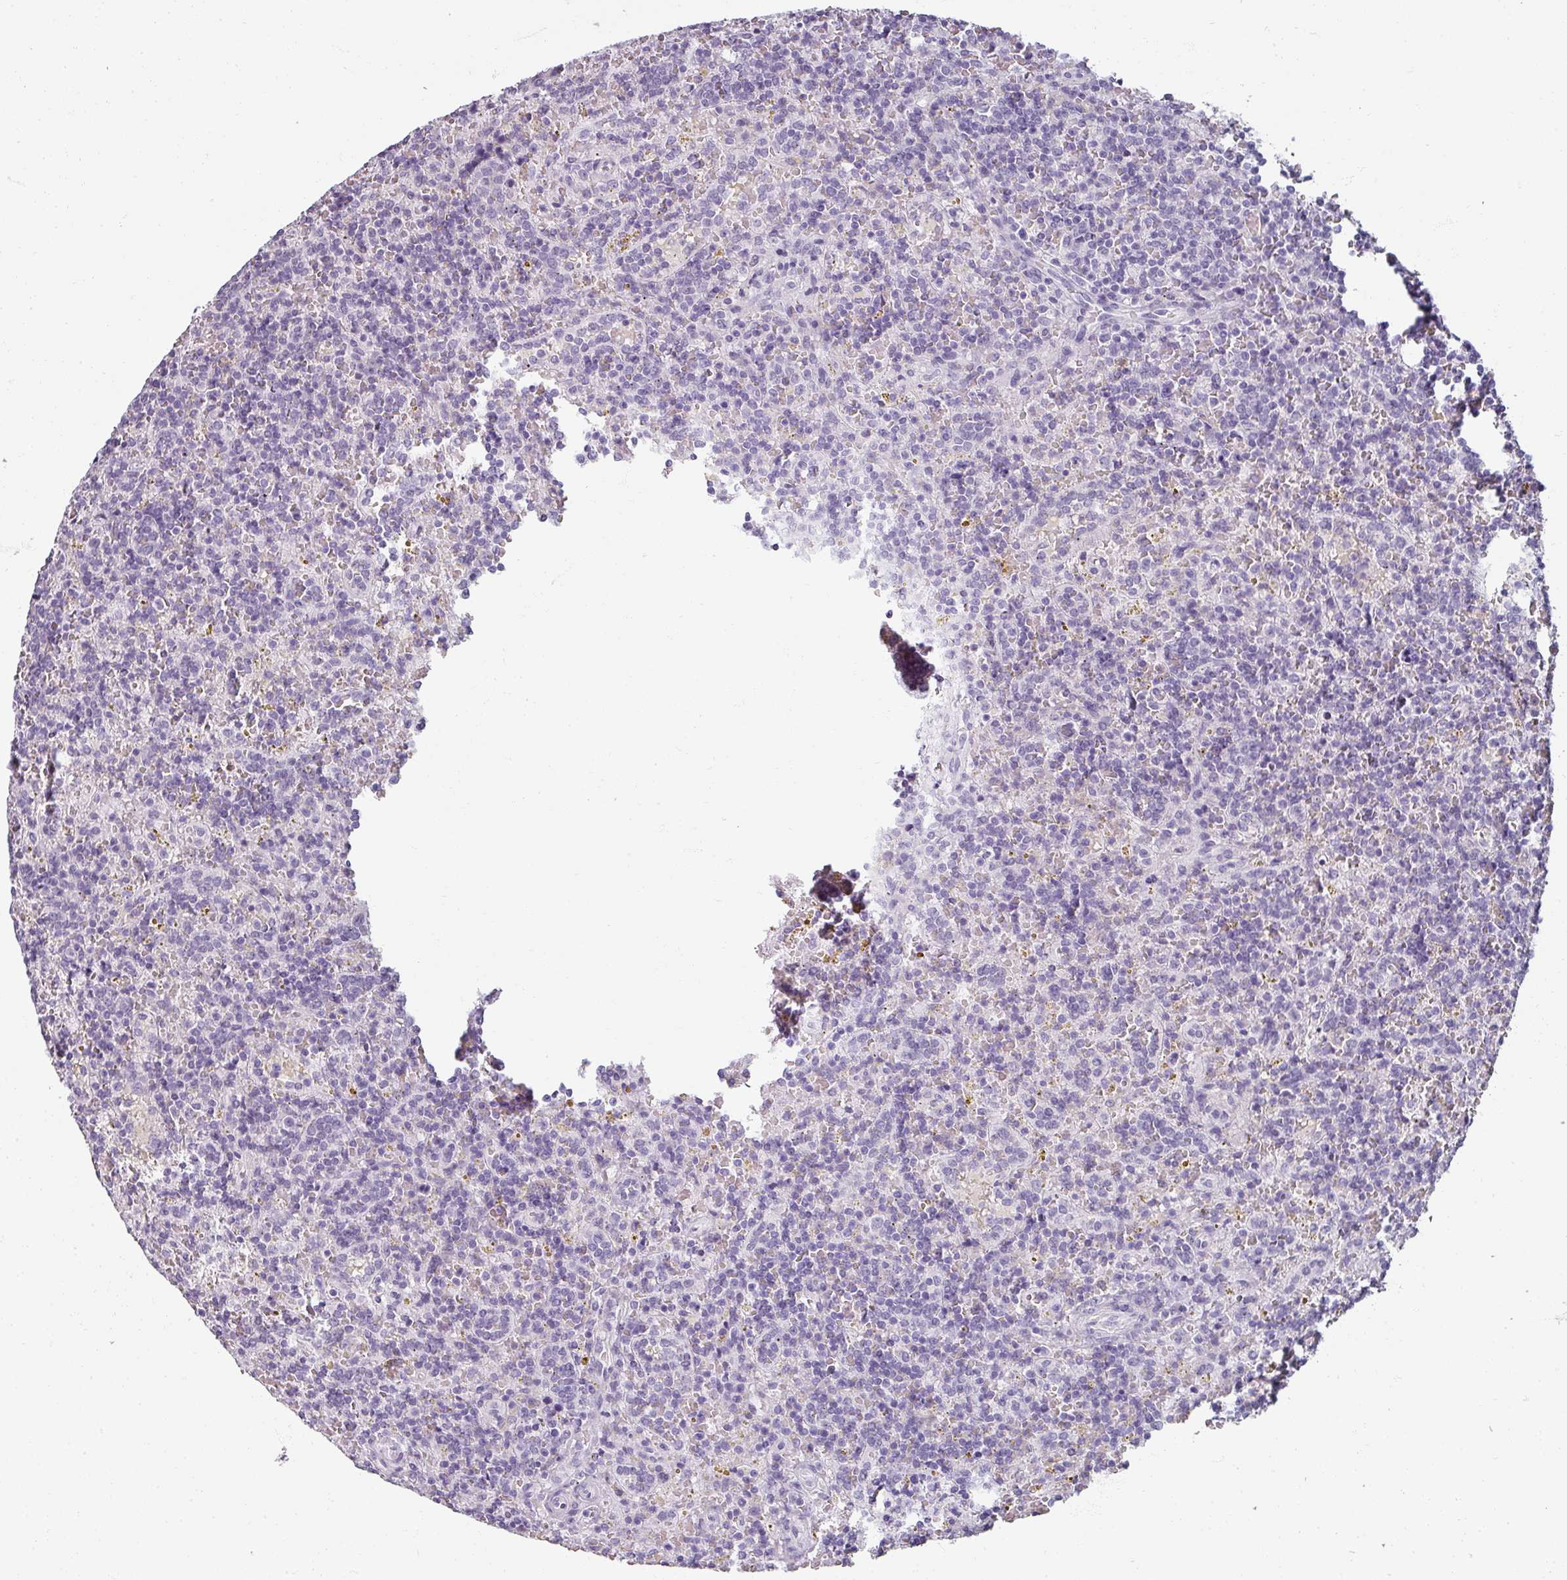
{"staining": {"intensity": "negative", "quantity": "none", "location": "none"}, "tissue": "lymphoma", "cell_type": "Tumor cells", "image_type": "cancer", "snomed": [{"axis": "morphology", "description": "Malignant lymphoma, non-Hodgkin's type, Low grade"}, {"axis": "topography", "description": "Spleen"}], "caption": "Malignant lymphoma, non-Hodgkin's type (low-grade) was stained to show a protein in brown. There is no significant positivity in tumor cells. (DAB (3,3'-diaminobenzidine) IHC visualized using brightfield microscopy, high magnification).", "gene": "REG3G", "patient": {"sex": "male", "age": 67}}